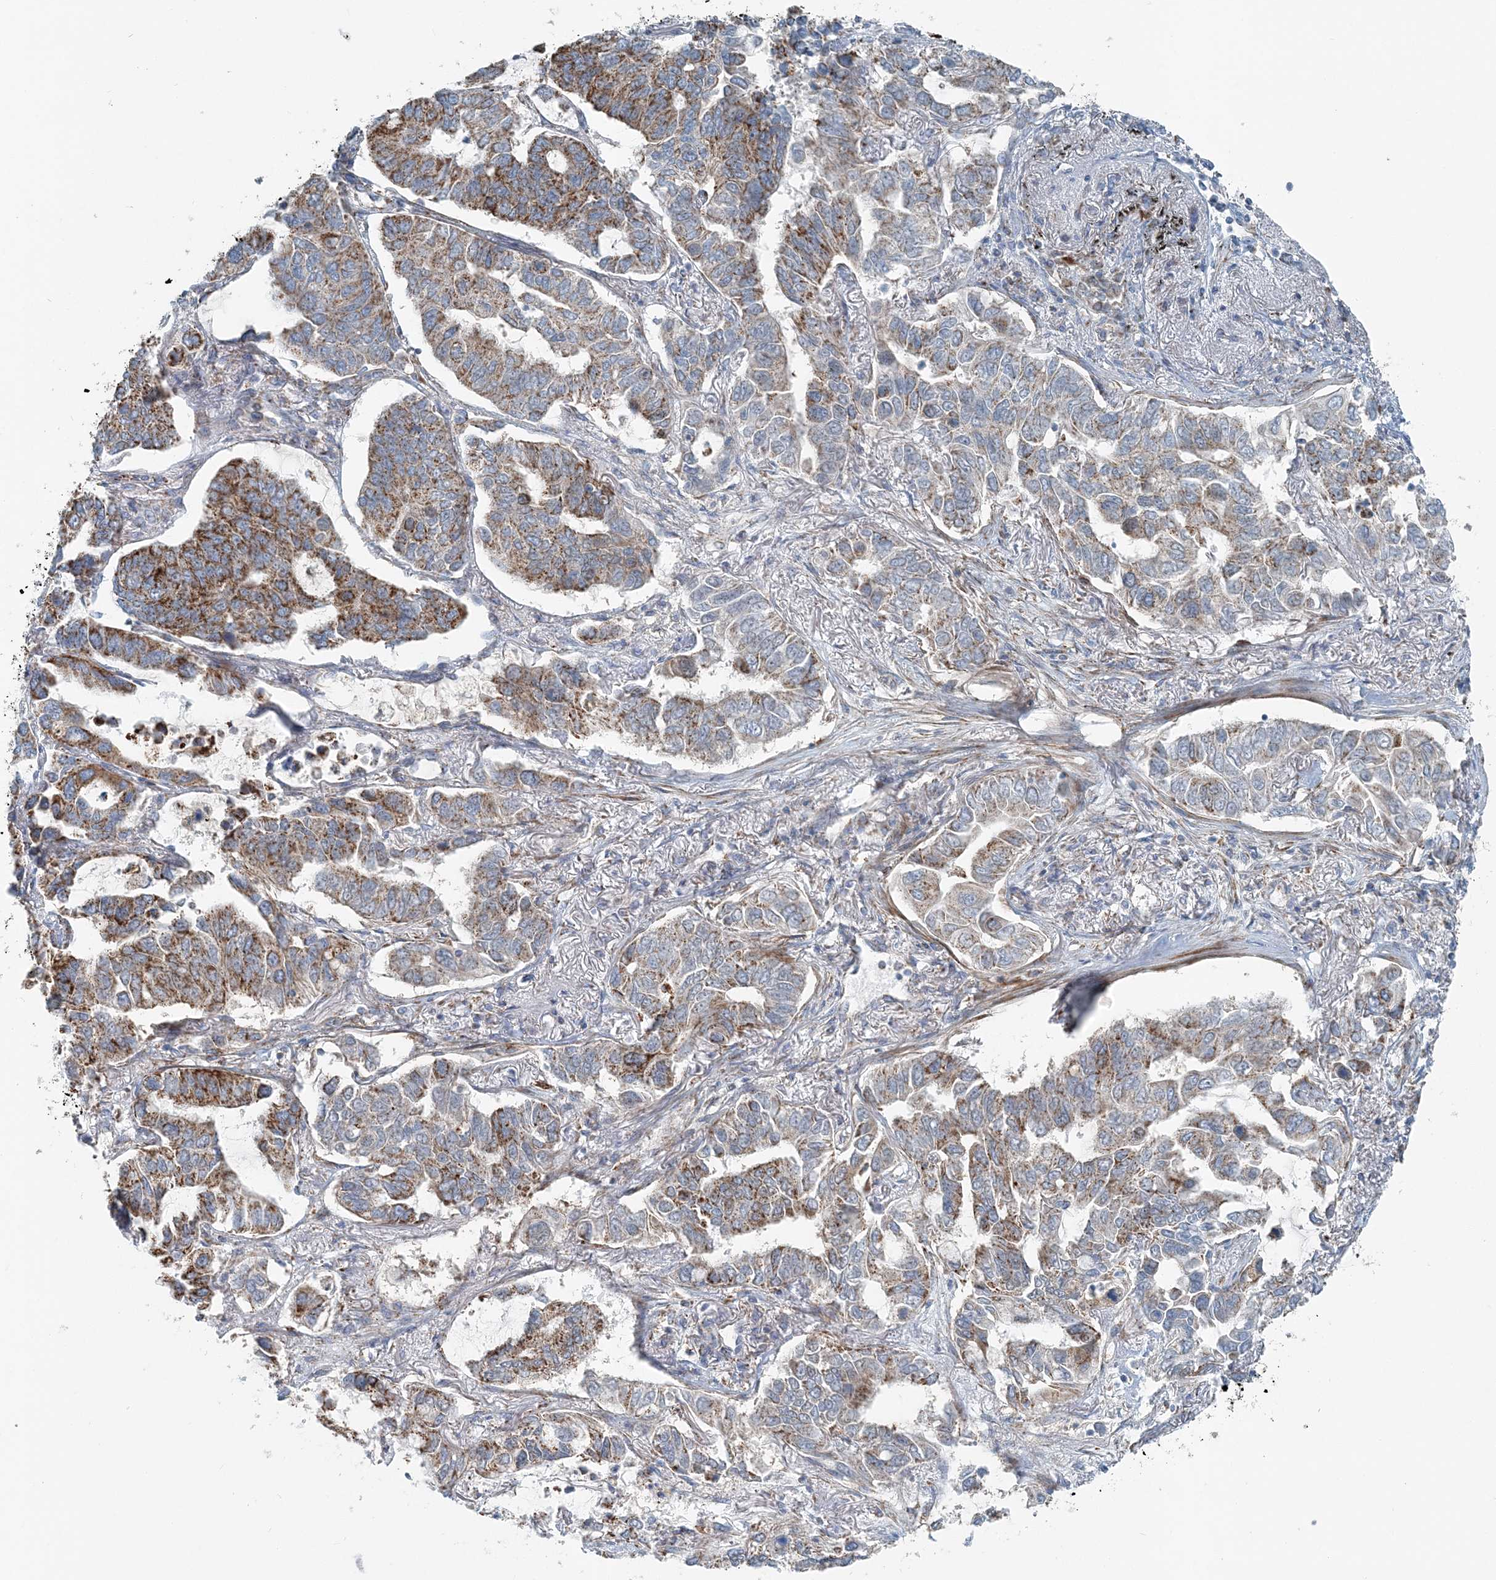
{"staining": {"intensity": "strong", "quantity": "25%-75%", "location": "cytoplasmic/membranous"}, "tissue": "lung cancer", "cell_type": "Tumor cells", "image_type": "cancer", "snomed": [{"axis": "morphology", "description": "Adenocarcinoma, NOS"}, {"axis": "topography", "description": "Lung"}], "caption": "About 25%-75% of tumor cells in lung adenocarcinoma reveal strong cytoplasmic/membranous protein positivity as visualized by brown immunohistochemical staining.", "gene": "INTU", "patient": {"sex": "male", "age": 64}}